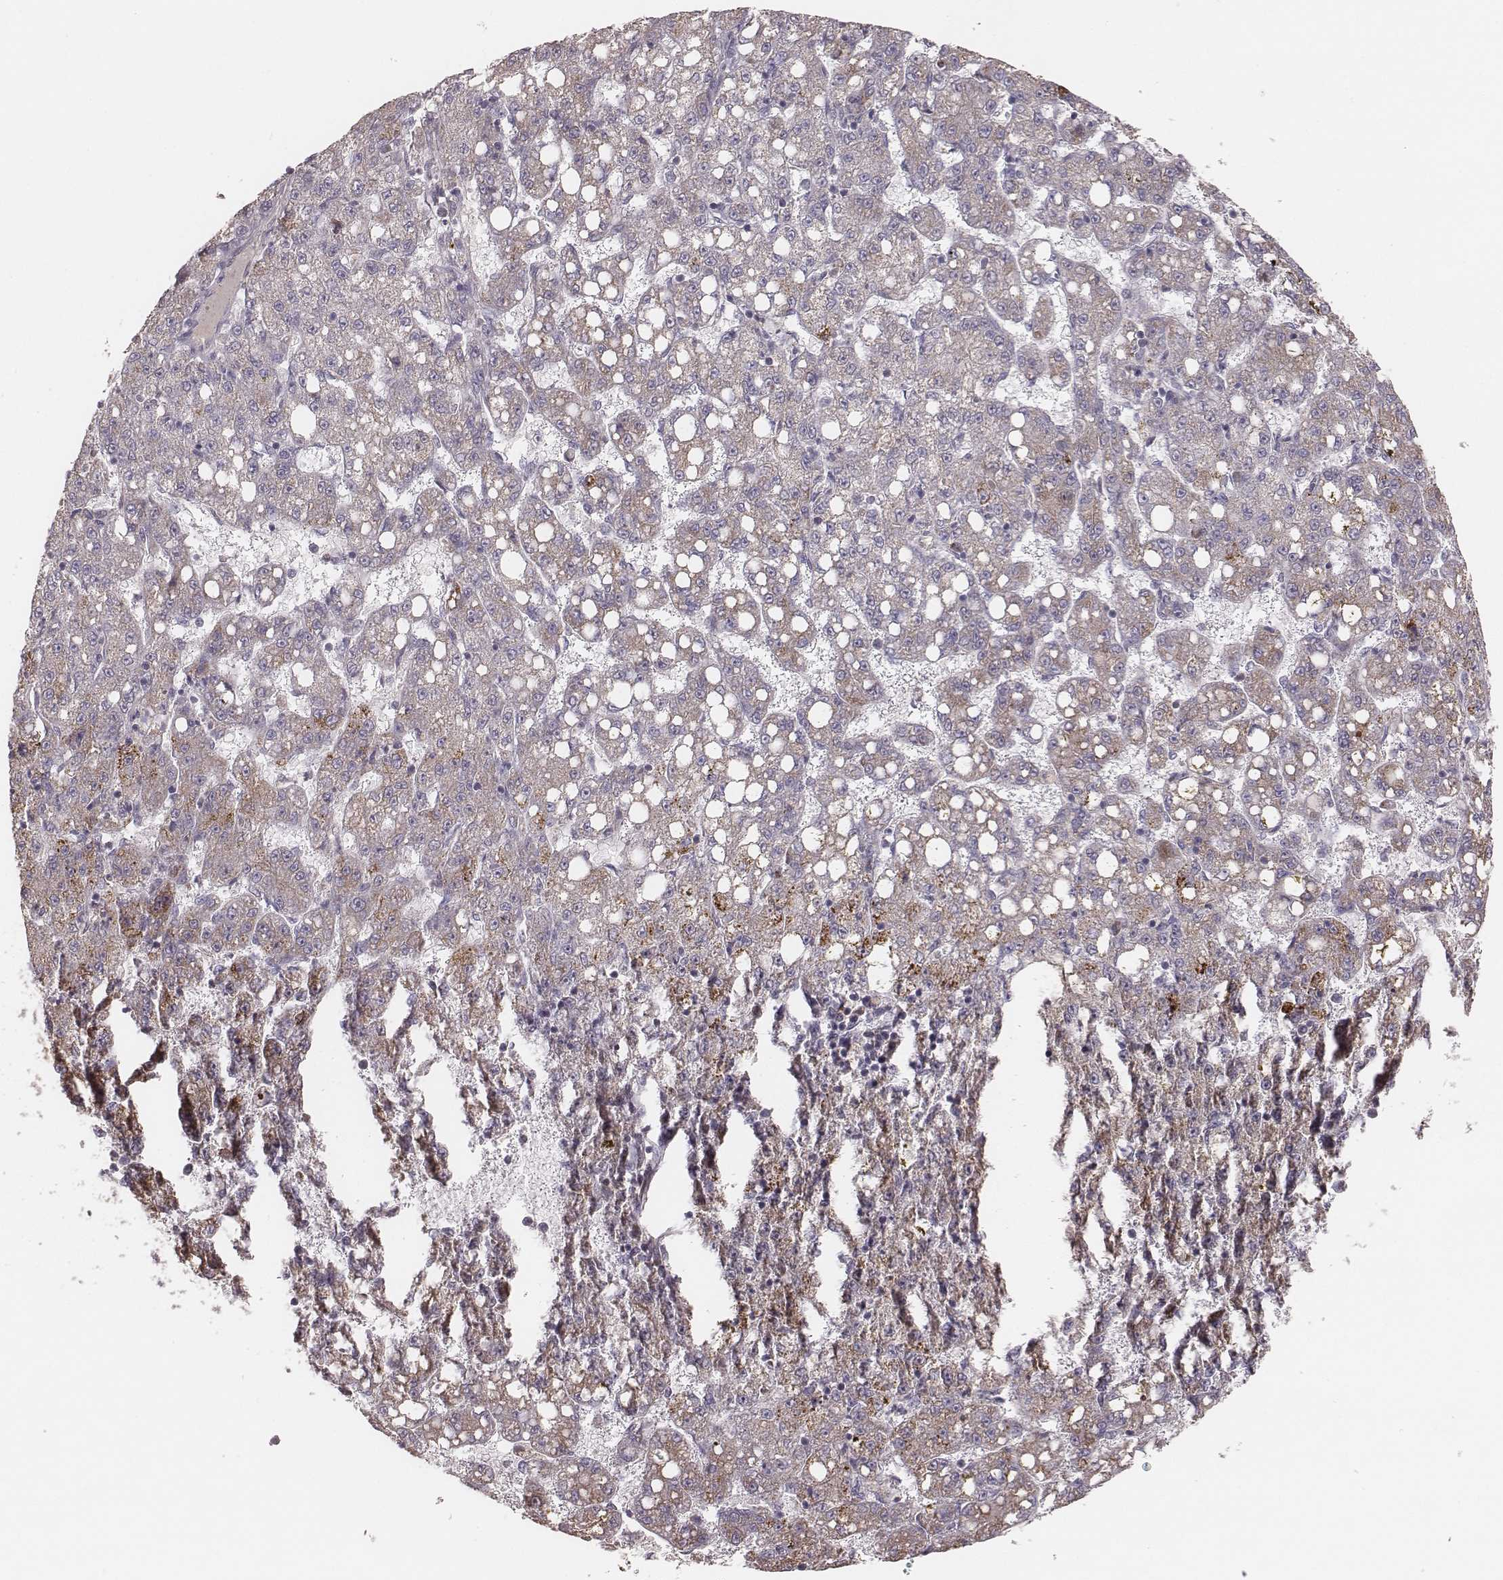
{"staining": {"intensity": "weak", "quantity": "25%-75%", "location": "cytoplasmic/membranous"}, "tissue": "liver cancer", "cell_type": "Tumor cells", "image_type": "cancer", "snomed": [{"axis": "morphology", "description": "Carcinoma, Hepatocellular, NOS"}, {"axis": "topography", "description": "Liver"}], "caption": "Liver cancer (hepatocellular carcinoma) stained for a protein shows weak cytoplasmic/membranous positivity in tumor cells.", "gene": "TUFM", "patient": {"sex": "female", "age": 65}}